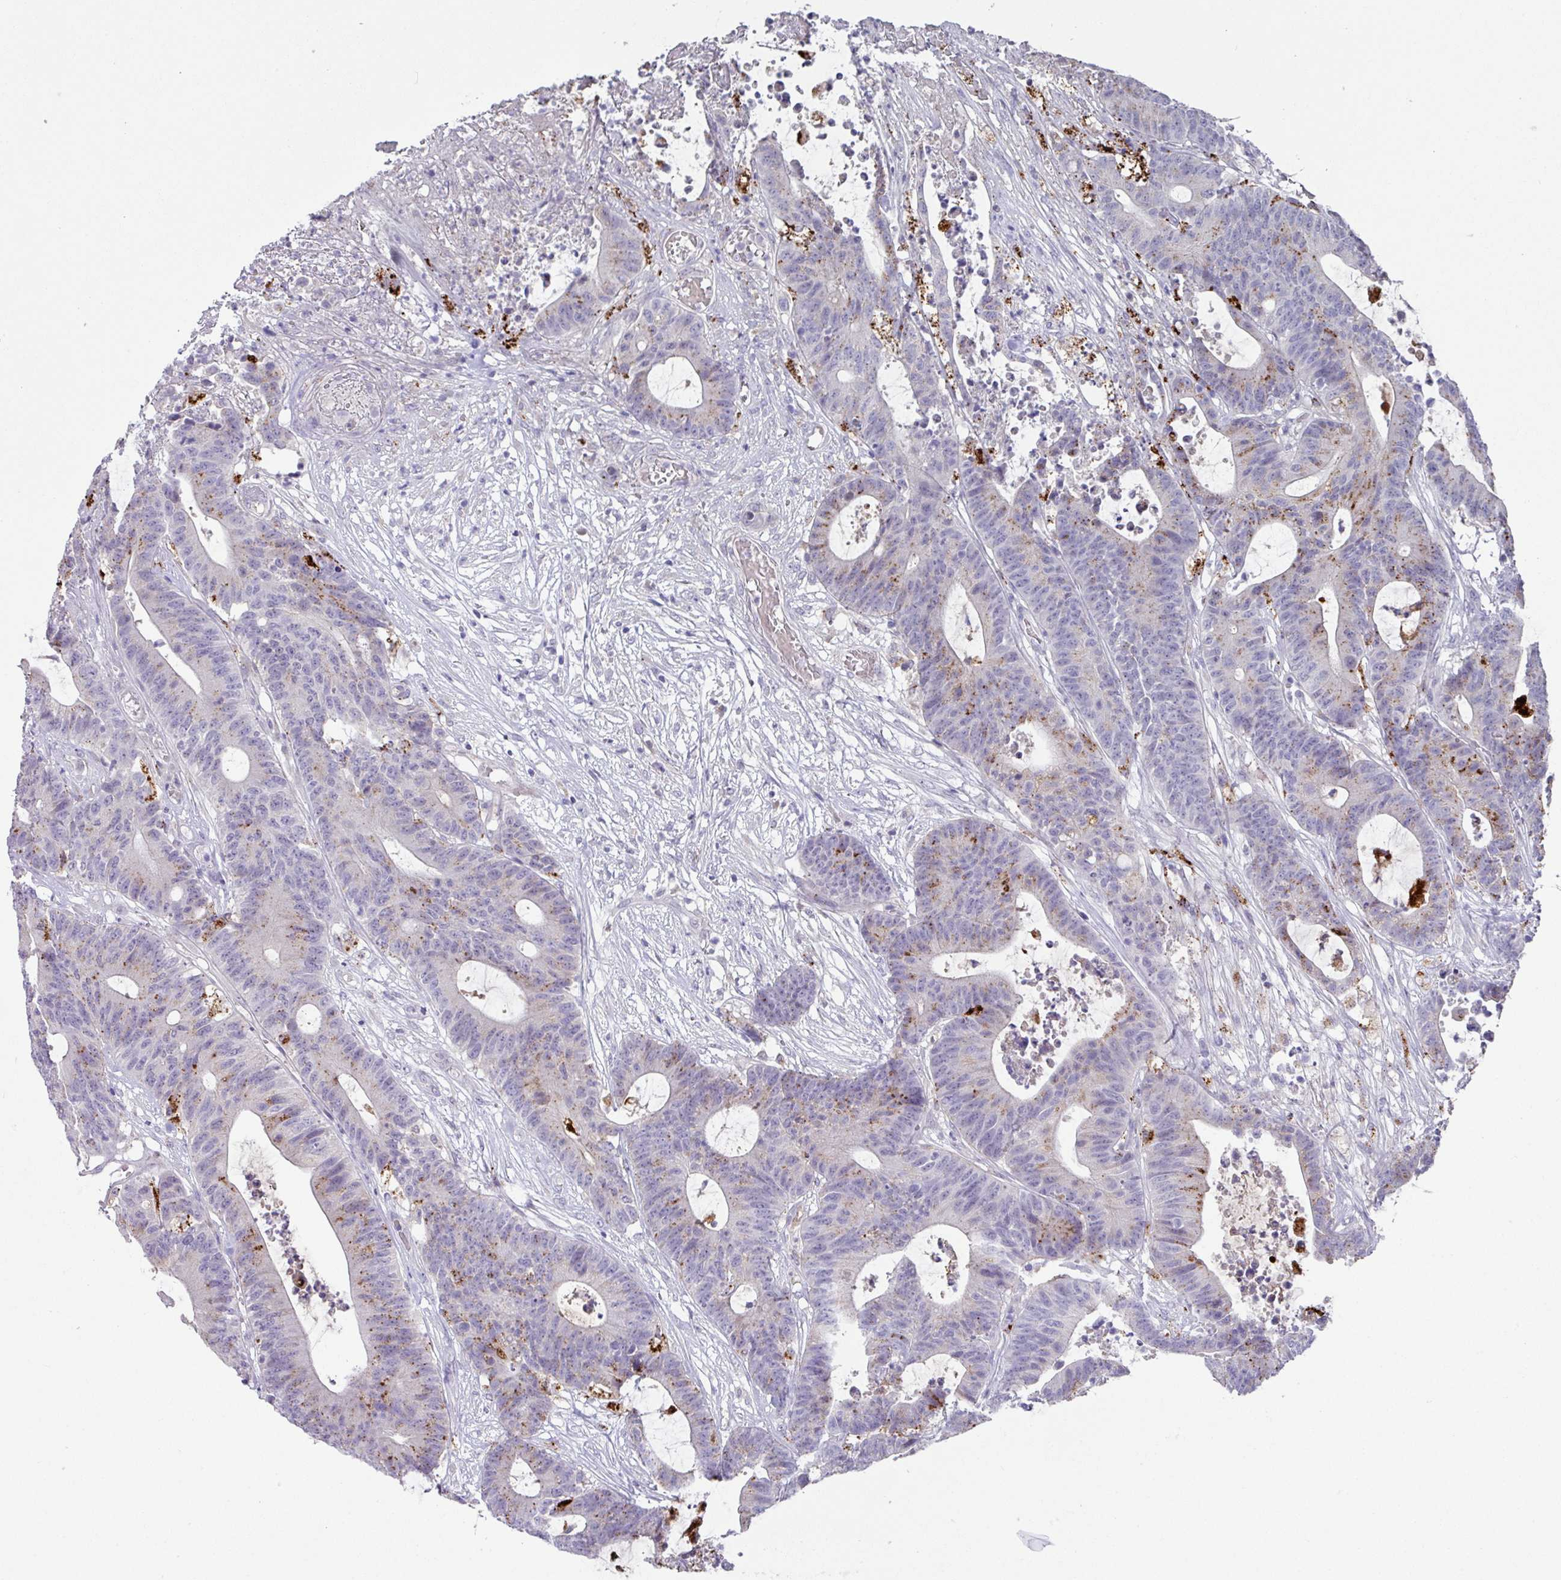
{"staining": {"intensity": "weak", "quantity": "<25%", "location": "cytoplasmic/membranous"}, "tissue": "colorectal cancer", "cell_type": "Tumor cells", "image_type": "cancer", "snomed": [{"axis": "morphology", "description": "Adenocarcinoma, NOS"}, {"axis": "topography", "description": "Colon"}], "caption": "Adenocarcinoma (colorectal) was stained to show a protein in brown. There is no significant positivity in tumor cells.", "gene": "PLEKHH3", "patient": {"sex": "female", "age": 84}}